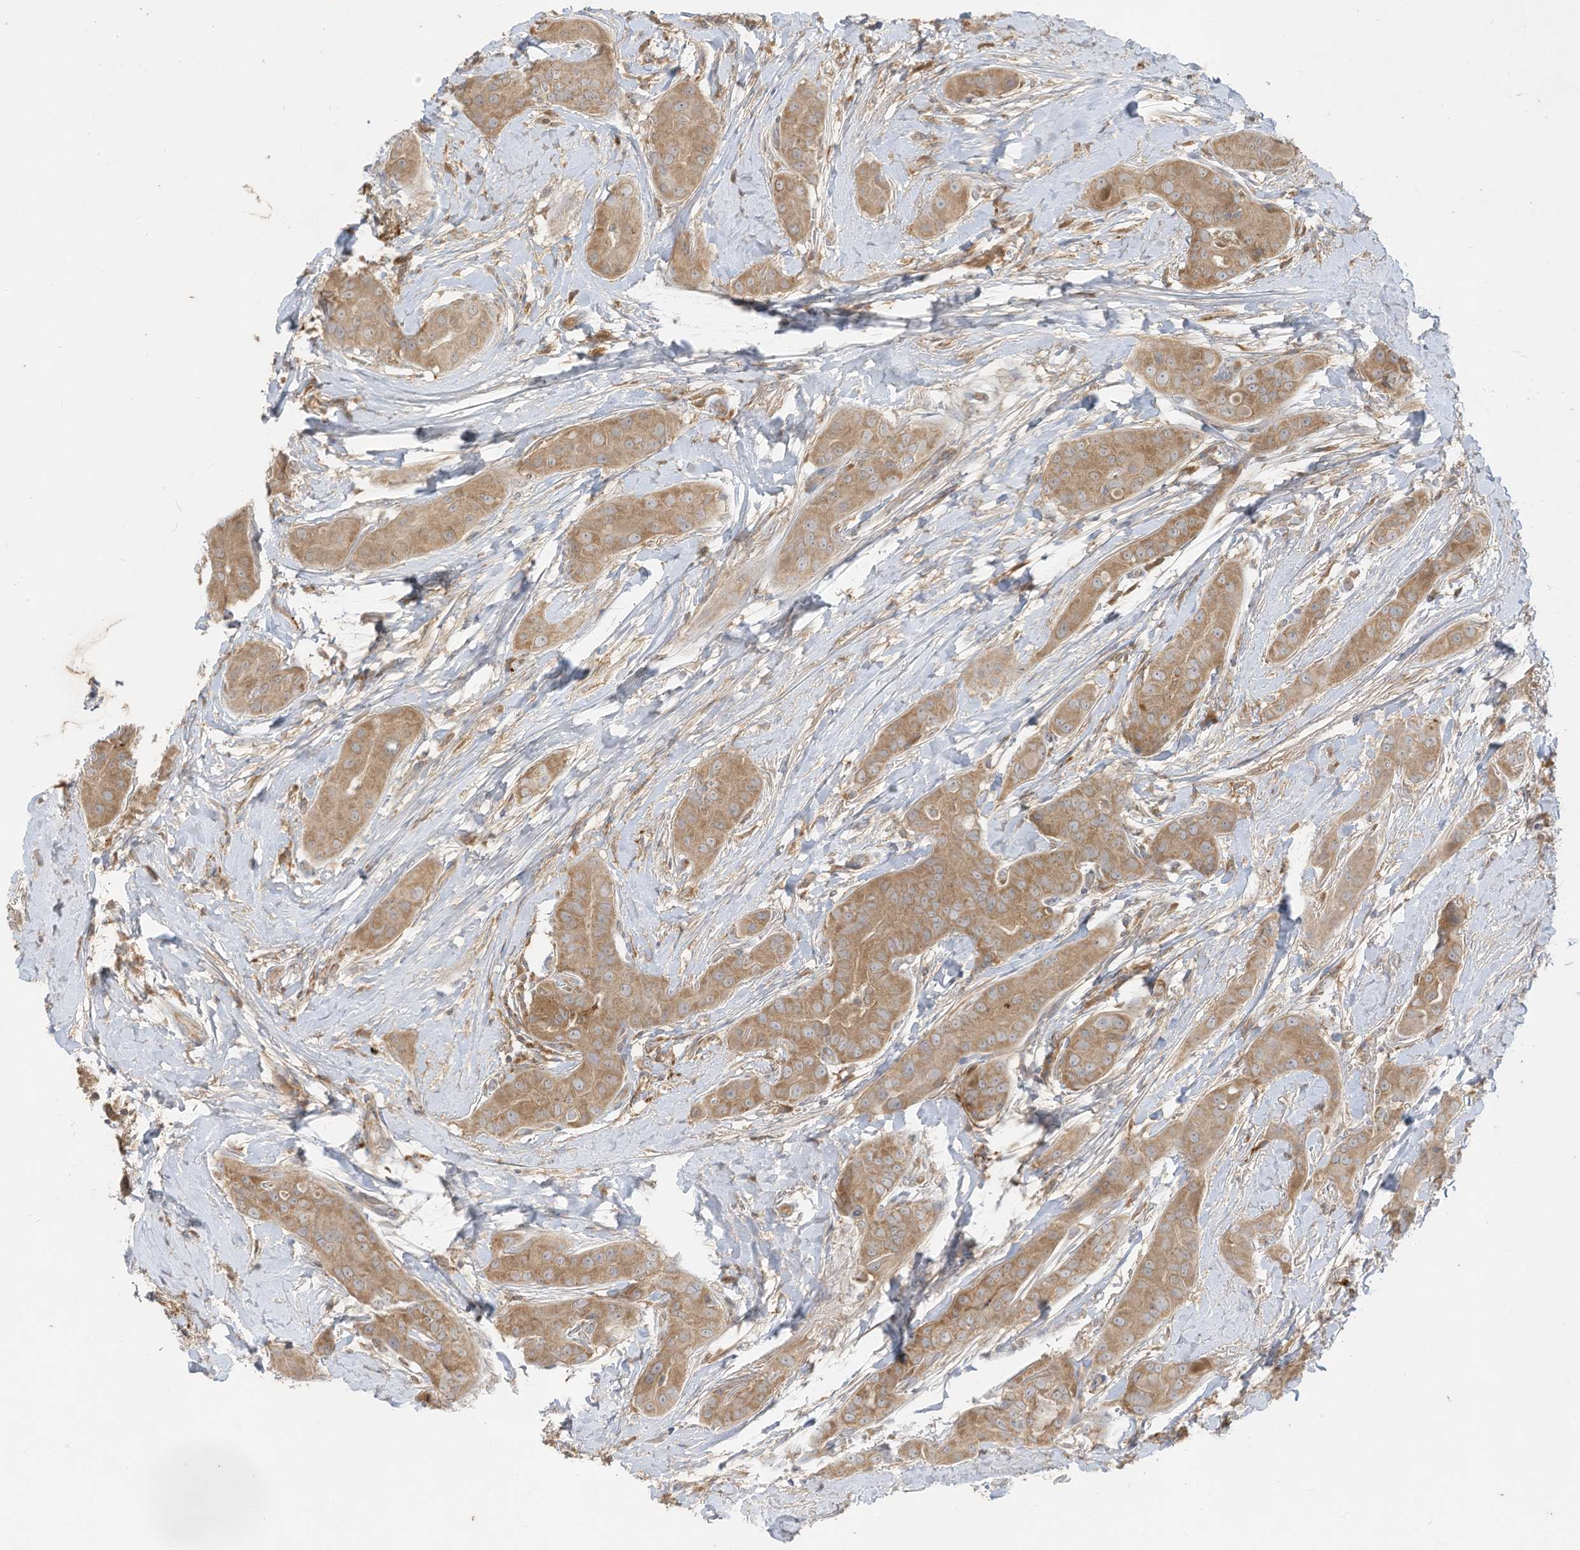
{"staining": {"intensity": "moderate", "quantity": ">75%", "location": "cytoplasmic/membranous"}, "tissue": "thyroid cancer", "cell_type": "Tumor cells", "image_type": "cancer", "snomed": [{"axis": "morphology", "description": "Papillary adenocarcinoma, NOS"}, {"axis": "topography", "description": "Thyroid gland"}], "caption": "Immunohistochemistry histopathology image of neoplastic tissue: human thyroid papillary adenocarcinoma stained using immunohistochemistry reveals medium levels of moderate protein expression localized specifically in the cytoplasmic/membranous of tumor cells, appearing as a cytoplasmic/membranous brown color.", "gene": "LDAH", "patient": {"sex": "male", "age": 33}}